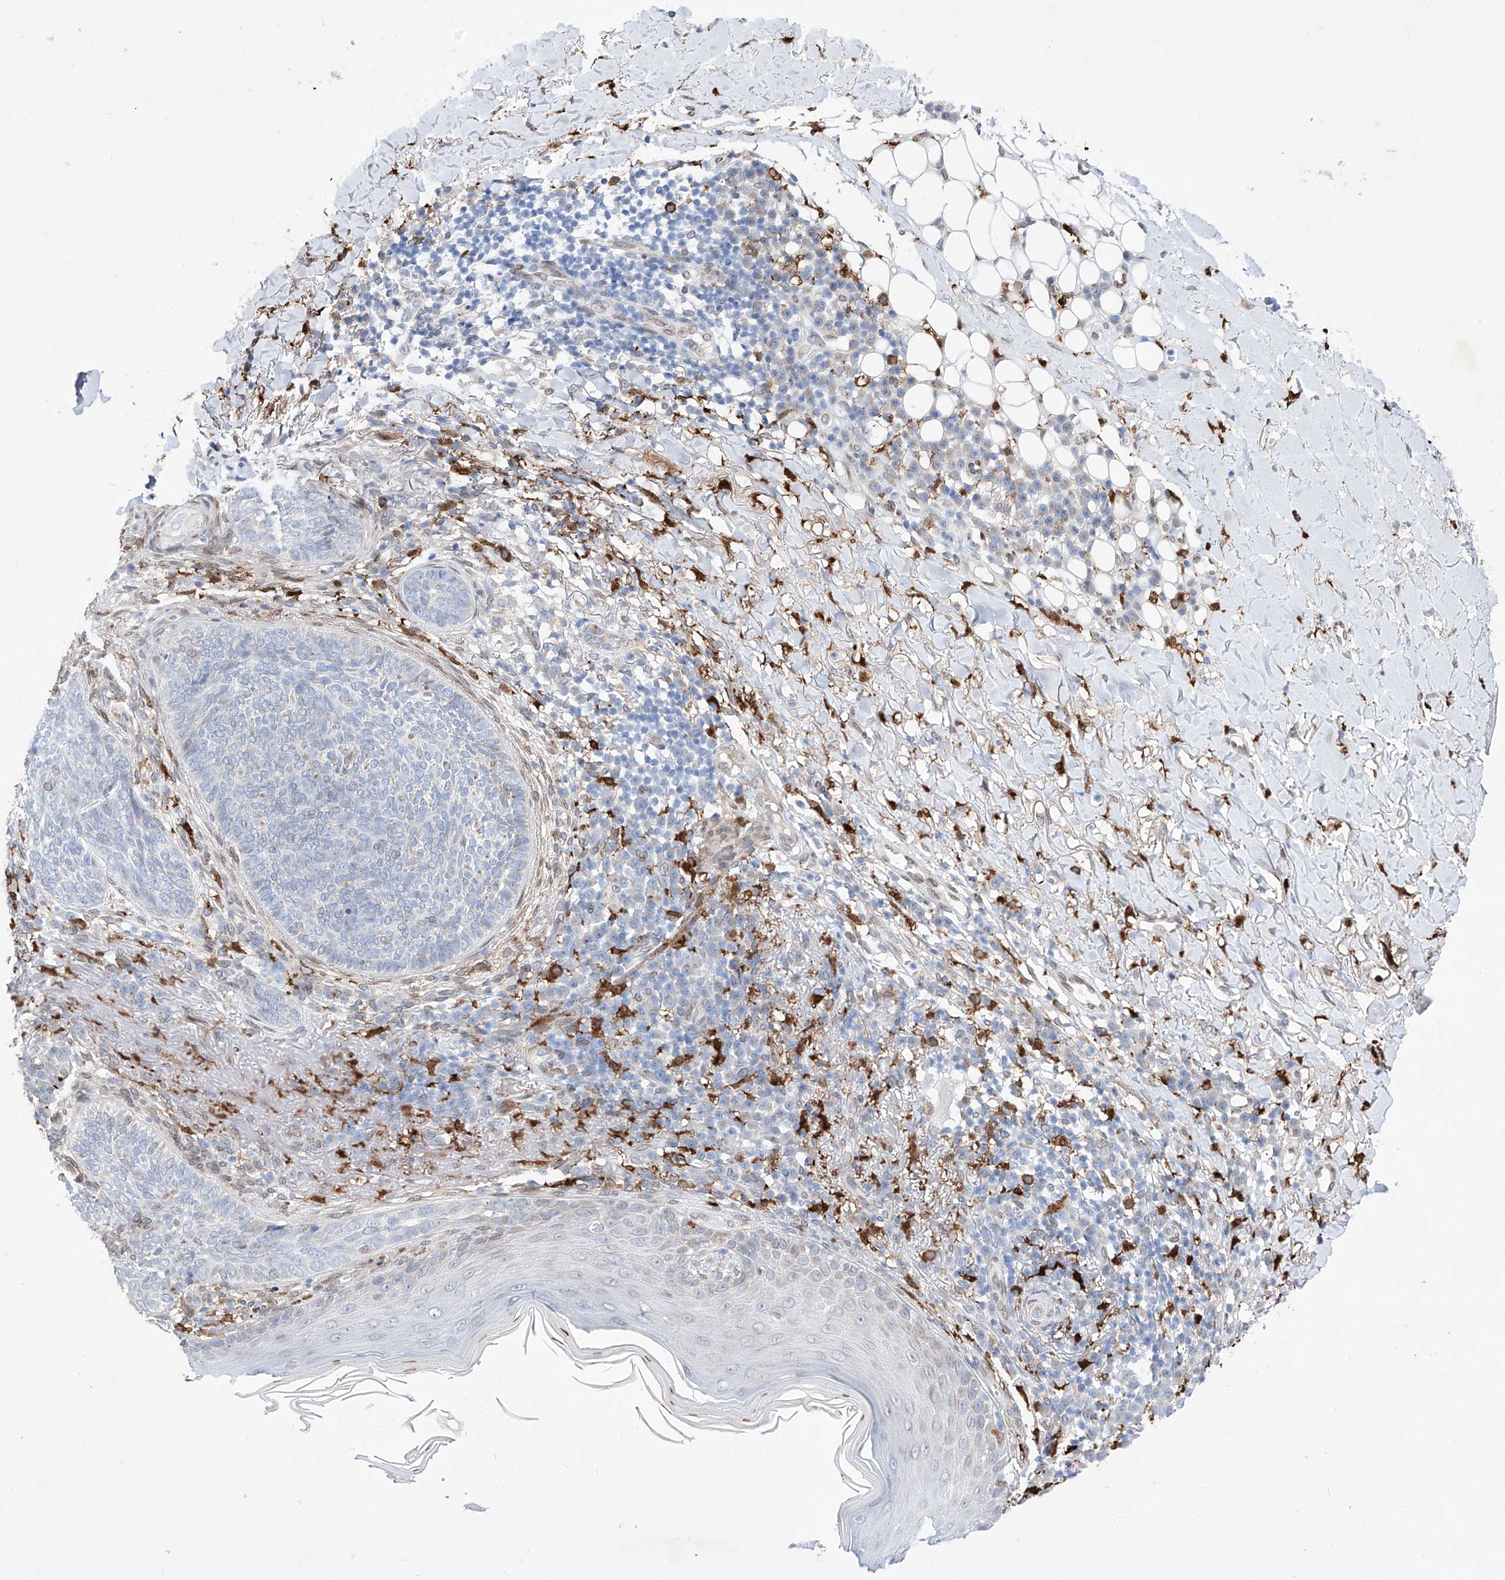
{"staining": {"intensity": "negative", "quantity": "none", "location": "none"}, "tissue": "skin cancer", "cell_type": "Tumor cells", "image_type": "cancer", "snomed": [{"axis": "morphology", "description": "Basal cell carcinoma"}, {"axis": "topography", "description": "Skin"}], "caption": "High magnification brightfield microscopy of skin cancer stained with DAB (brown) and counterstained with hematoxylin (blue): tumor cells show no significant expression.", "gene": "LCLAT1", "patient": {"sex": "male", "age": 85}}